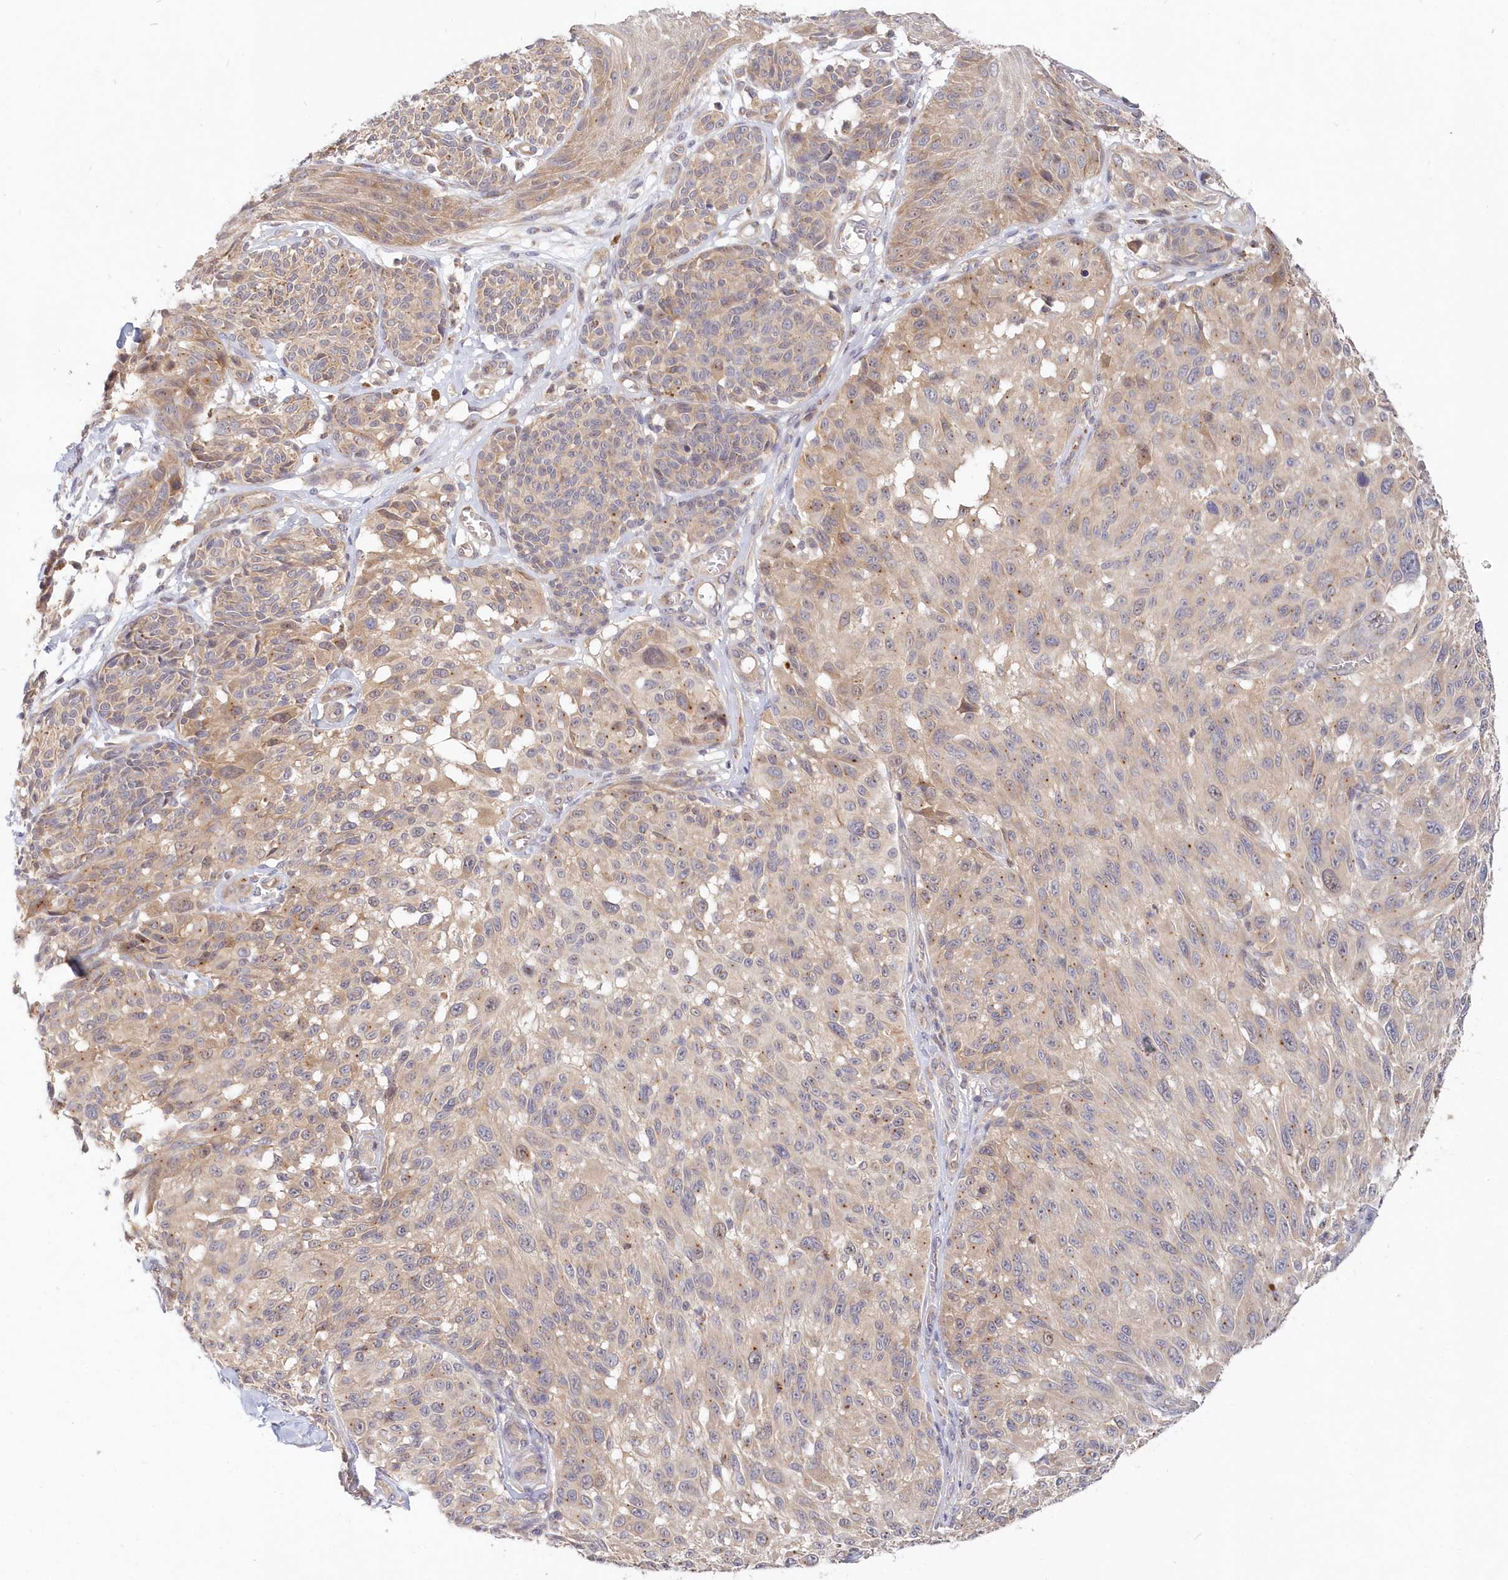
{"staining": {"intensity": "negative", "quantity": "none", "location": "none"}, "tissue": "melanoma", "cell_type": "Tumor cells", "image_type": "cancer", "snomed": [{"axis": "morphology", "description": "Malignant melanoma, NOS"}, {"axis": "topography", "description": "Skin"}], "caption": "Malignant melanoma was stained to show a protein in brown. There is no significant positivity in tumor cells.", "gene": "KATNA1", "patient": {"sex": "male", "age": 83}}